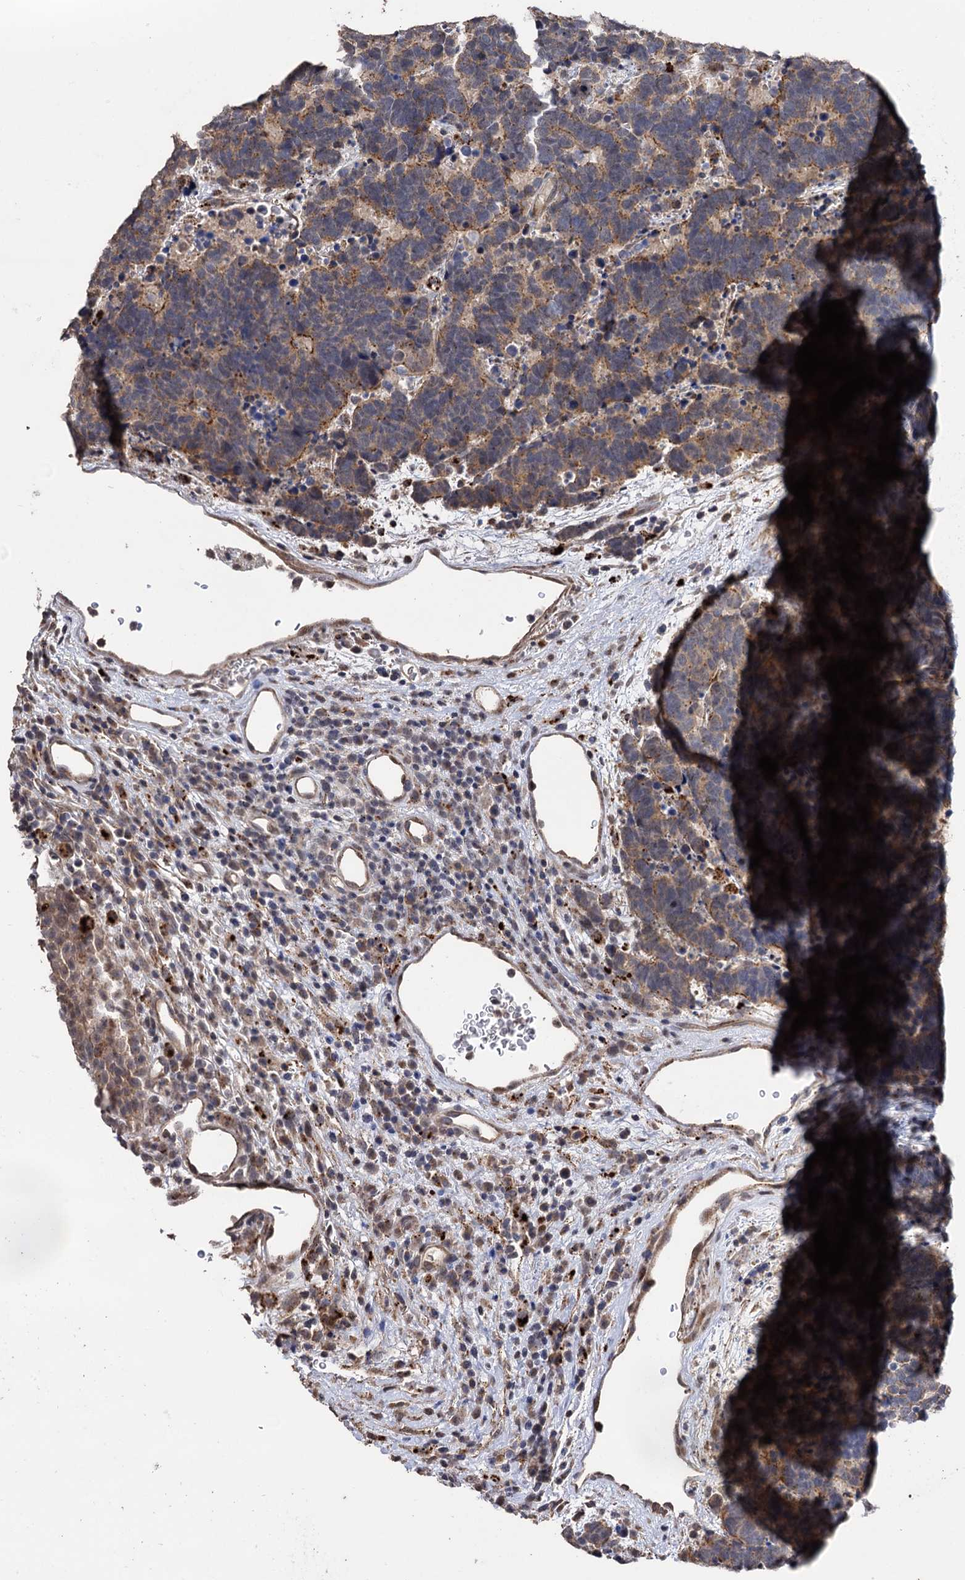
{"staining": {"intensity": "moderate", "quantity": ">75%", "location": "cytoplasmic/membranous"}, "tissue": "carcinoid", "cell_type": "Tumor cells", "image_type": "cancer", "snomed": [{"axis": "morphology", "description": "Carcinoma, NOS"}, {"axis": "morphology", "description": "Carcinoid, malignant, NOS"}, {"axis": "topography", "description": "Urinary bladder"}], "caption": "Immunohistochemistry (IHC) of carcinoma reveals medium levels of moderate cytoplasmic/membranous positivity in approximately >75% of tumor cells. Ihc stains the protein in brown and the nuclei are stained blue.", "gene": "MICAL2", "patient": {"sex": "male", "age": 57}}